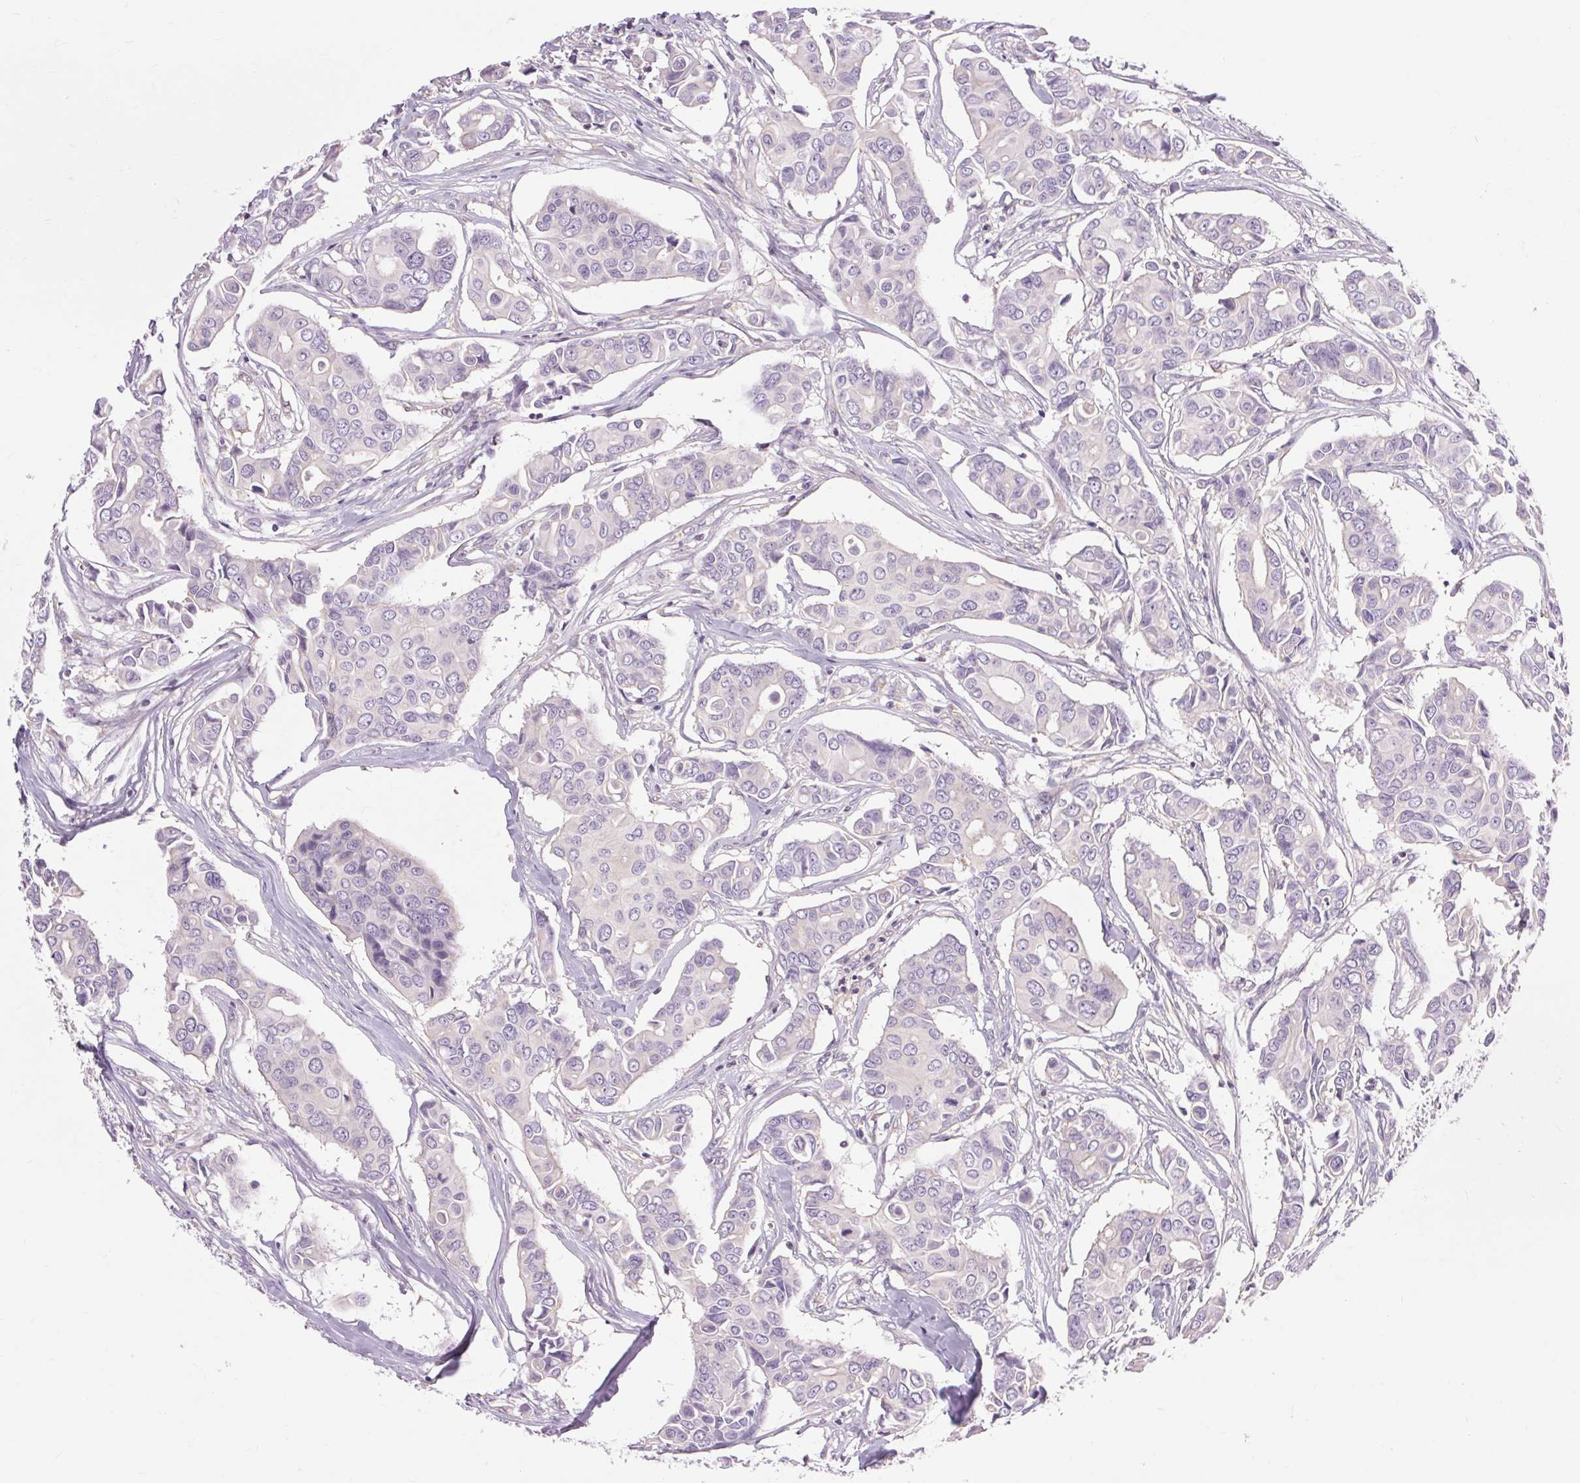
{"staining": {"intensity": "negative", "quantity": "none", "location": "none"}, "tissue": "breast cancer", "cell_type": "Tumor cells", "image_type": "cancer", "snomed": [{"axis": "morphology", "description": "Duct carcinoma"}, {"axis": "topography", "description": "Breast"}], "caption": "An IHC image of breast invasive ductal carcinoma is shown. There is no staining in tumor cells of breast invasive ductal carcinoma. Nuclei are stained in blue.", "gene": "TM6SF1", "patient": {"sex": "female", "age": 54}}